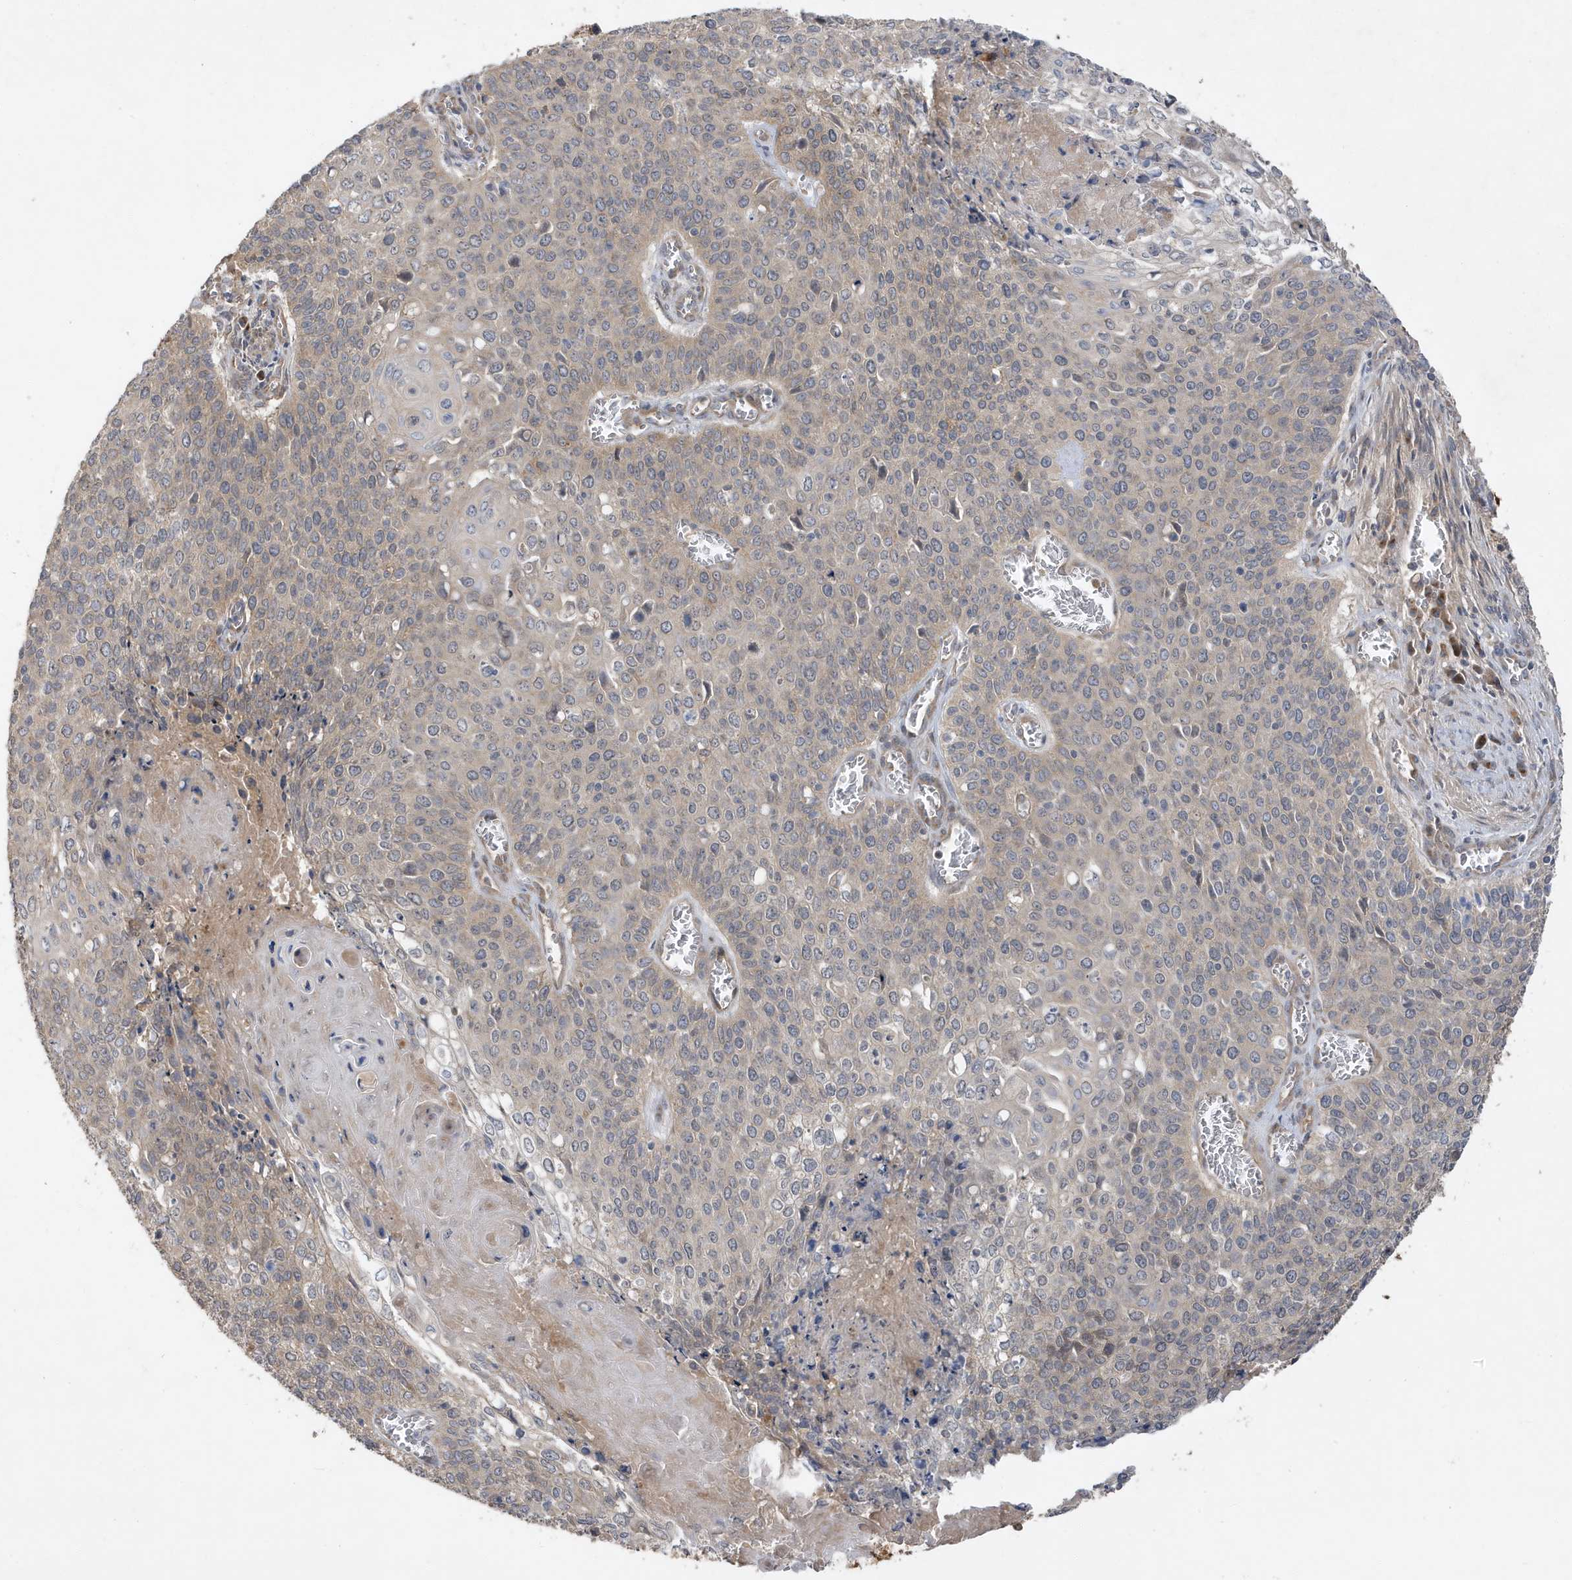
{"staining": {"intensity": "negative", "quantity": "none", "location": "none"}, "tissue": "cervical cancer", "cell_type": "Tumor cells", "image_type": "cancer", "snomed": [{"axis": "morphology", "description": "Squamous cell carcinoma, NOS"}, {"axis": "topography", "description": "Cervix"}], "caption": "A photomicrograph of cervical cancer (squamous cell carcinoma) stained for a protein displays no brown staining in tumor cells.", "gene": "LAPTM4A", "patient": {"sex": "female", "age": 39}}